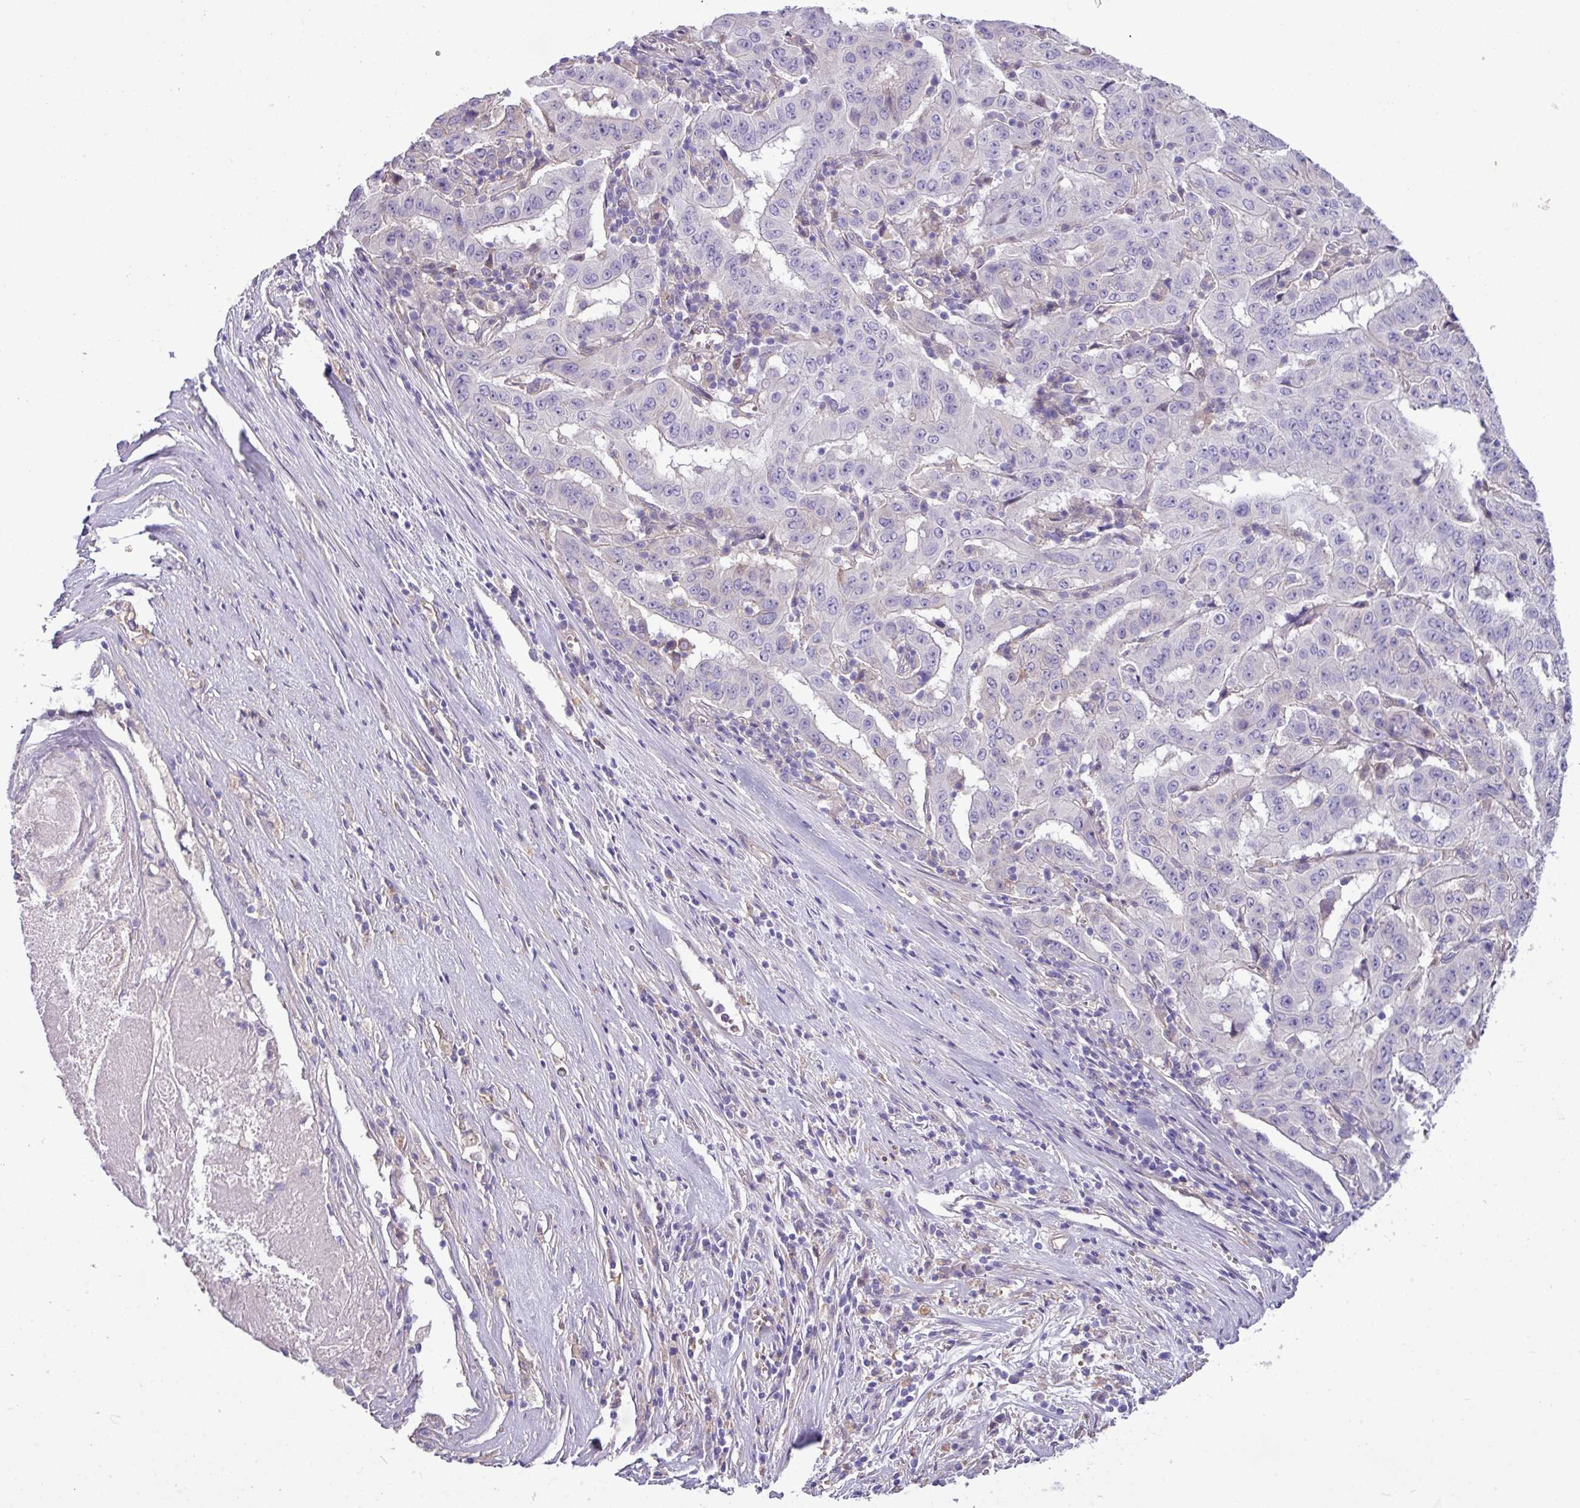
{"staining": {"intensity": "negative", "quantity": "none", "location": "none"}, "tissue": "pancreatic cancer", "cell_type": "Tumor cells", "image_type": "cancer", "snomed": [{"axis": "morphology", "description": "Adenocarcinoma, NOS"}, {"axis": "topography", "description": "Pancreas"}], "caption": "Immunohistochemistry of human pancreatic cancer (adenocarcinoma) reveals no positivity in tumor cells.", "gene": "KIRREL3", "patient": {"sex": "male", "age": 63}}